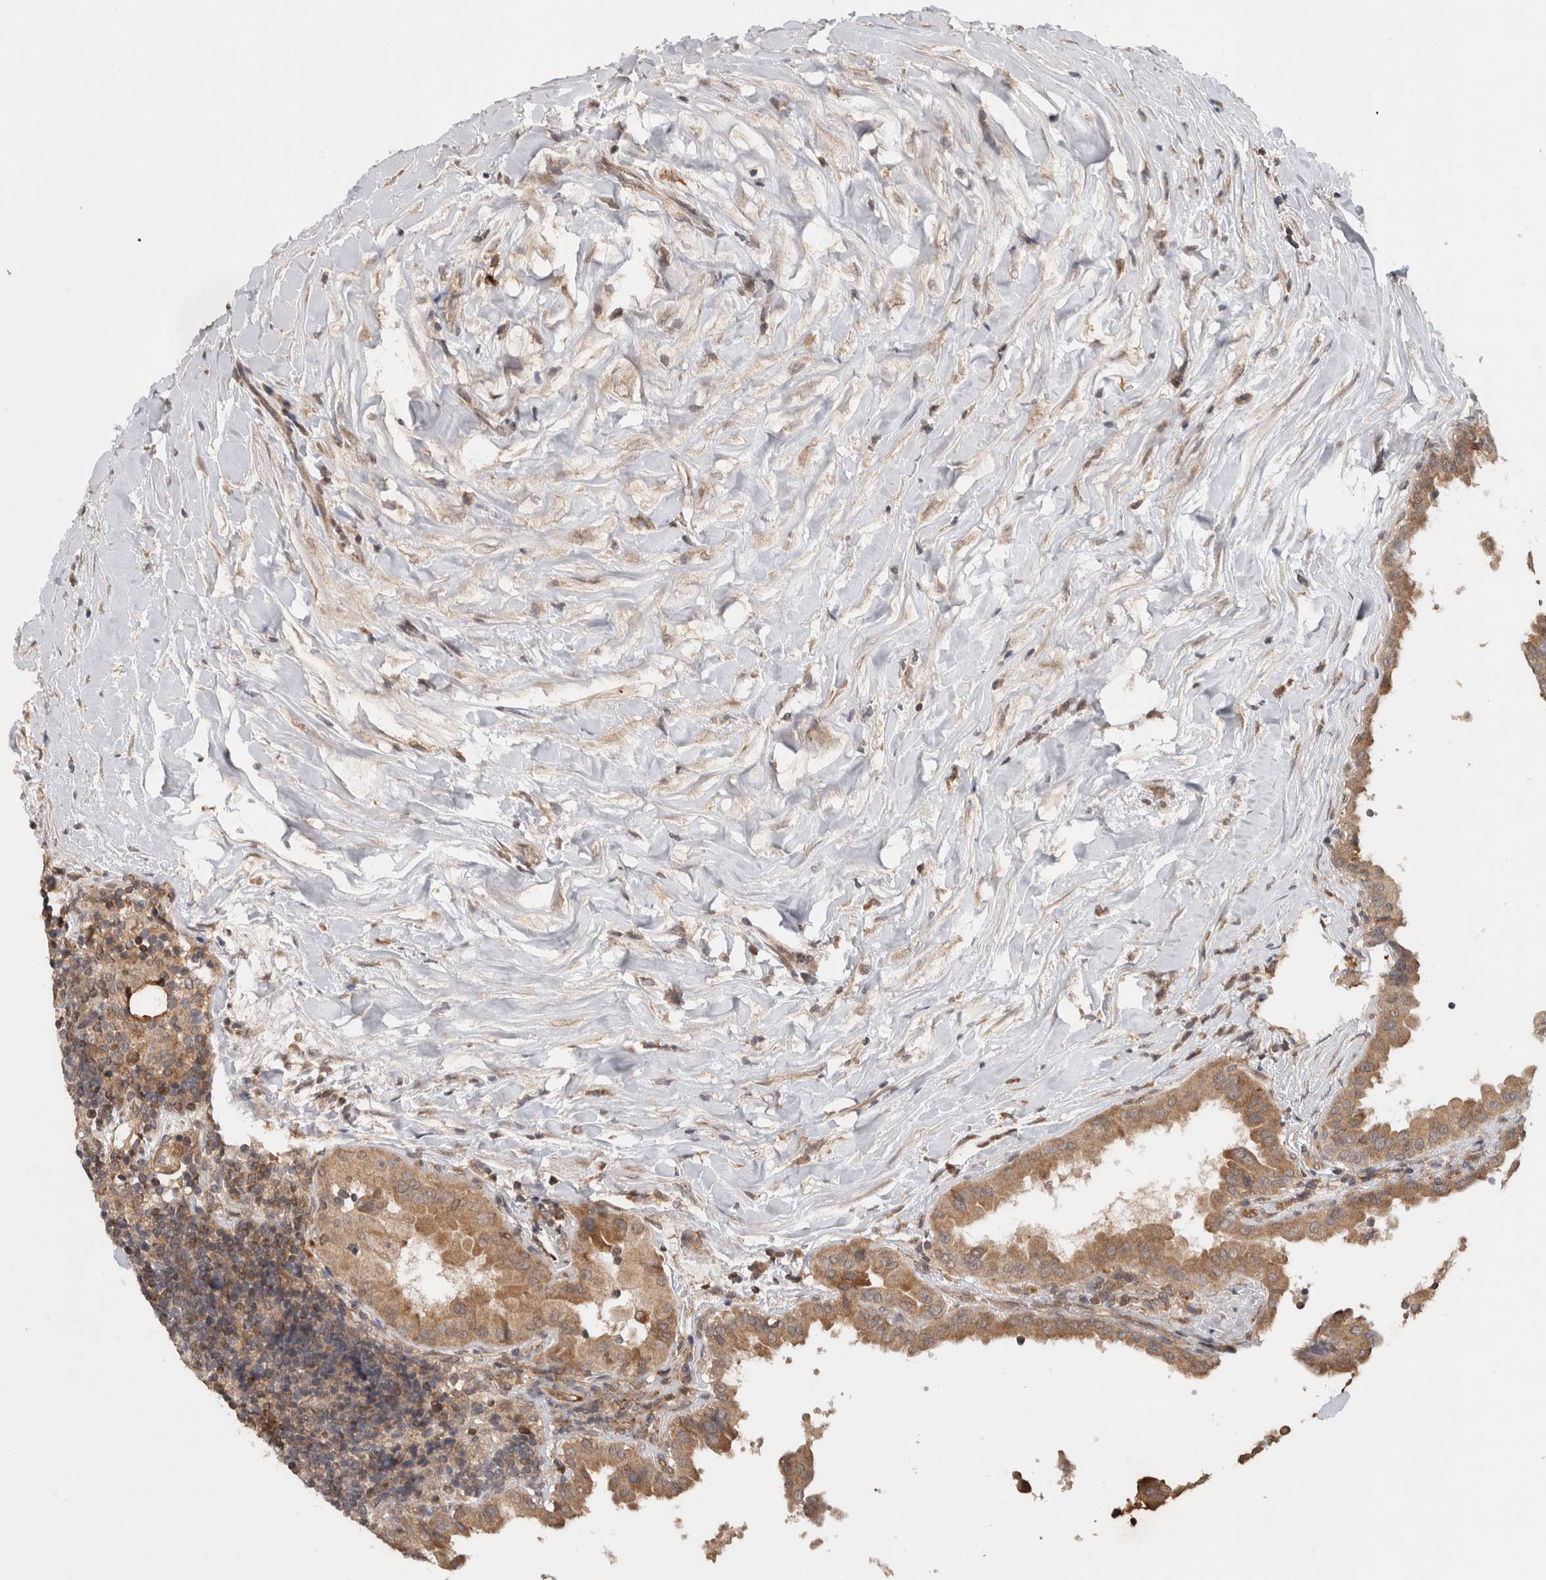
{"staining": {"intensity": "moderate", "quantity": ">75%", "location": "cytoplasmic/membranous"}, "tissue": "thyroid cancer", "cell_type": "Tumor cells", "image_type": "cancer", "snomed": [{"axis": "morphology", "description": "Papillary adenocarcinoma, NOS"}, {"axis": "topography", "description": "Thyroid gland"}], "caption": "Immunohistochemistry (IHC) image of human thyroid papillary adenocarcinoma stained for a protein (brown), which displays medium levels of moderate cytoplasmic/membranous staining in about >75% of tumor cells.", "gene": "HMOX2", "patient": {"sex": "male", "age": 33}}